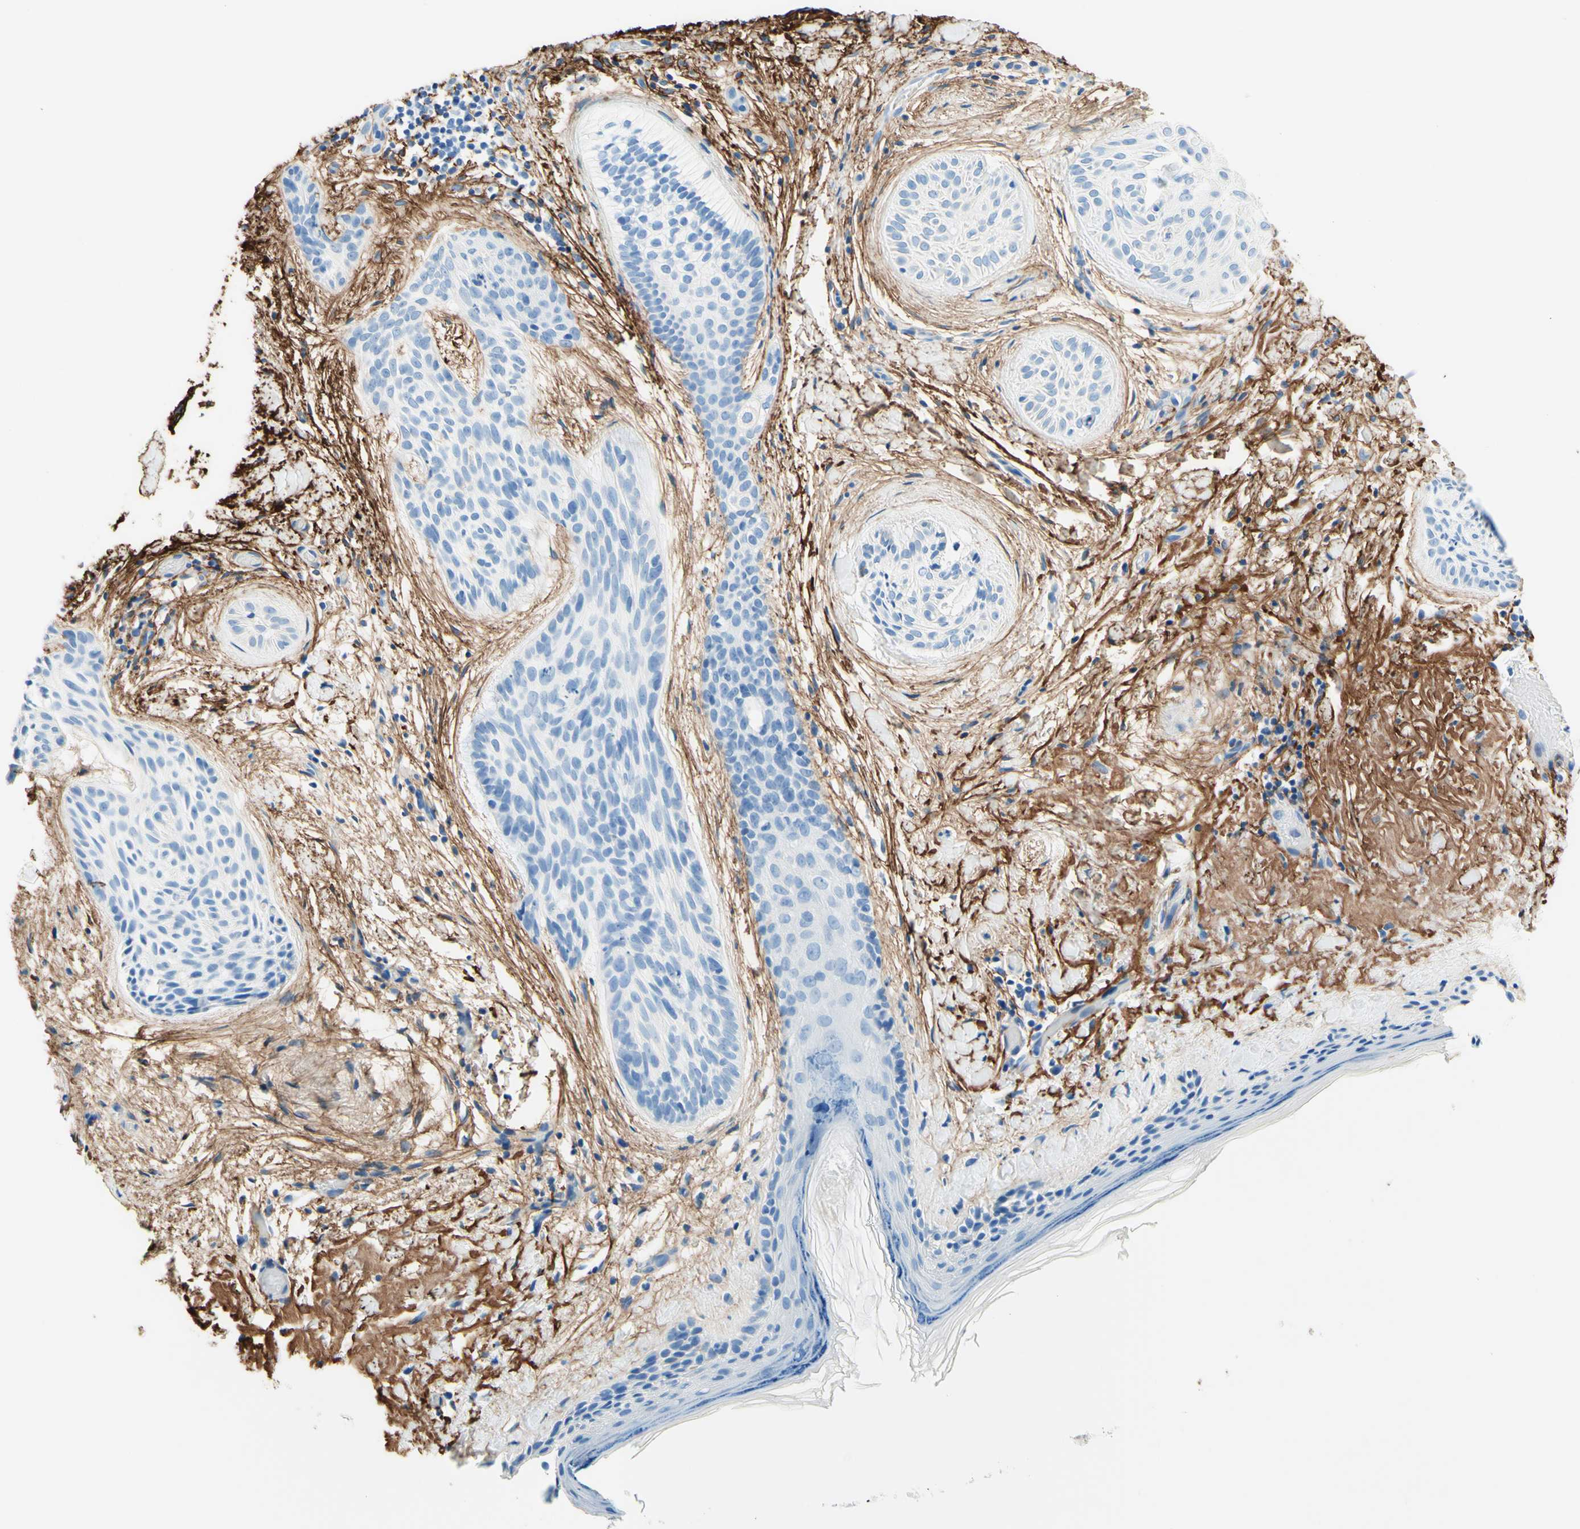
{"staining": {"intensity": "negative", "quantity": "none", "location": "none"}, "tissue": "skin cancer", "cell_type": "Tumor cells", "image_type": "cancer", "snomed": [{"axis": "morphology", "description": "Normal tissue, NOS"}, {"axis": "morphology", "description": "Basal cell carcinoma"}, {"axis": "topography", "description": "Skin"}], "caption": "An IHC histopathology image of skin basal cell carcinoma is shown. There is no staining in tumor cells of skin basal cell carcinoma.", "gene": "MFAP5", "patient": {"sex": "female", "age": 71}}